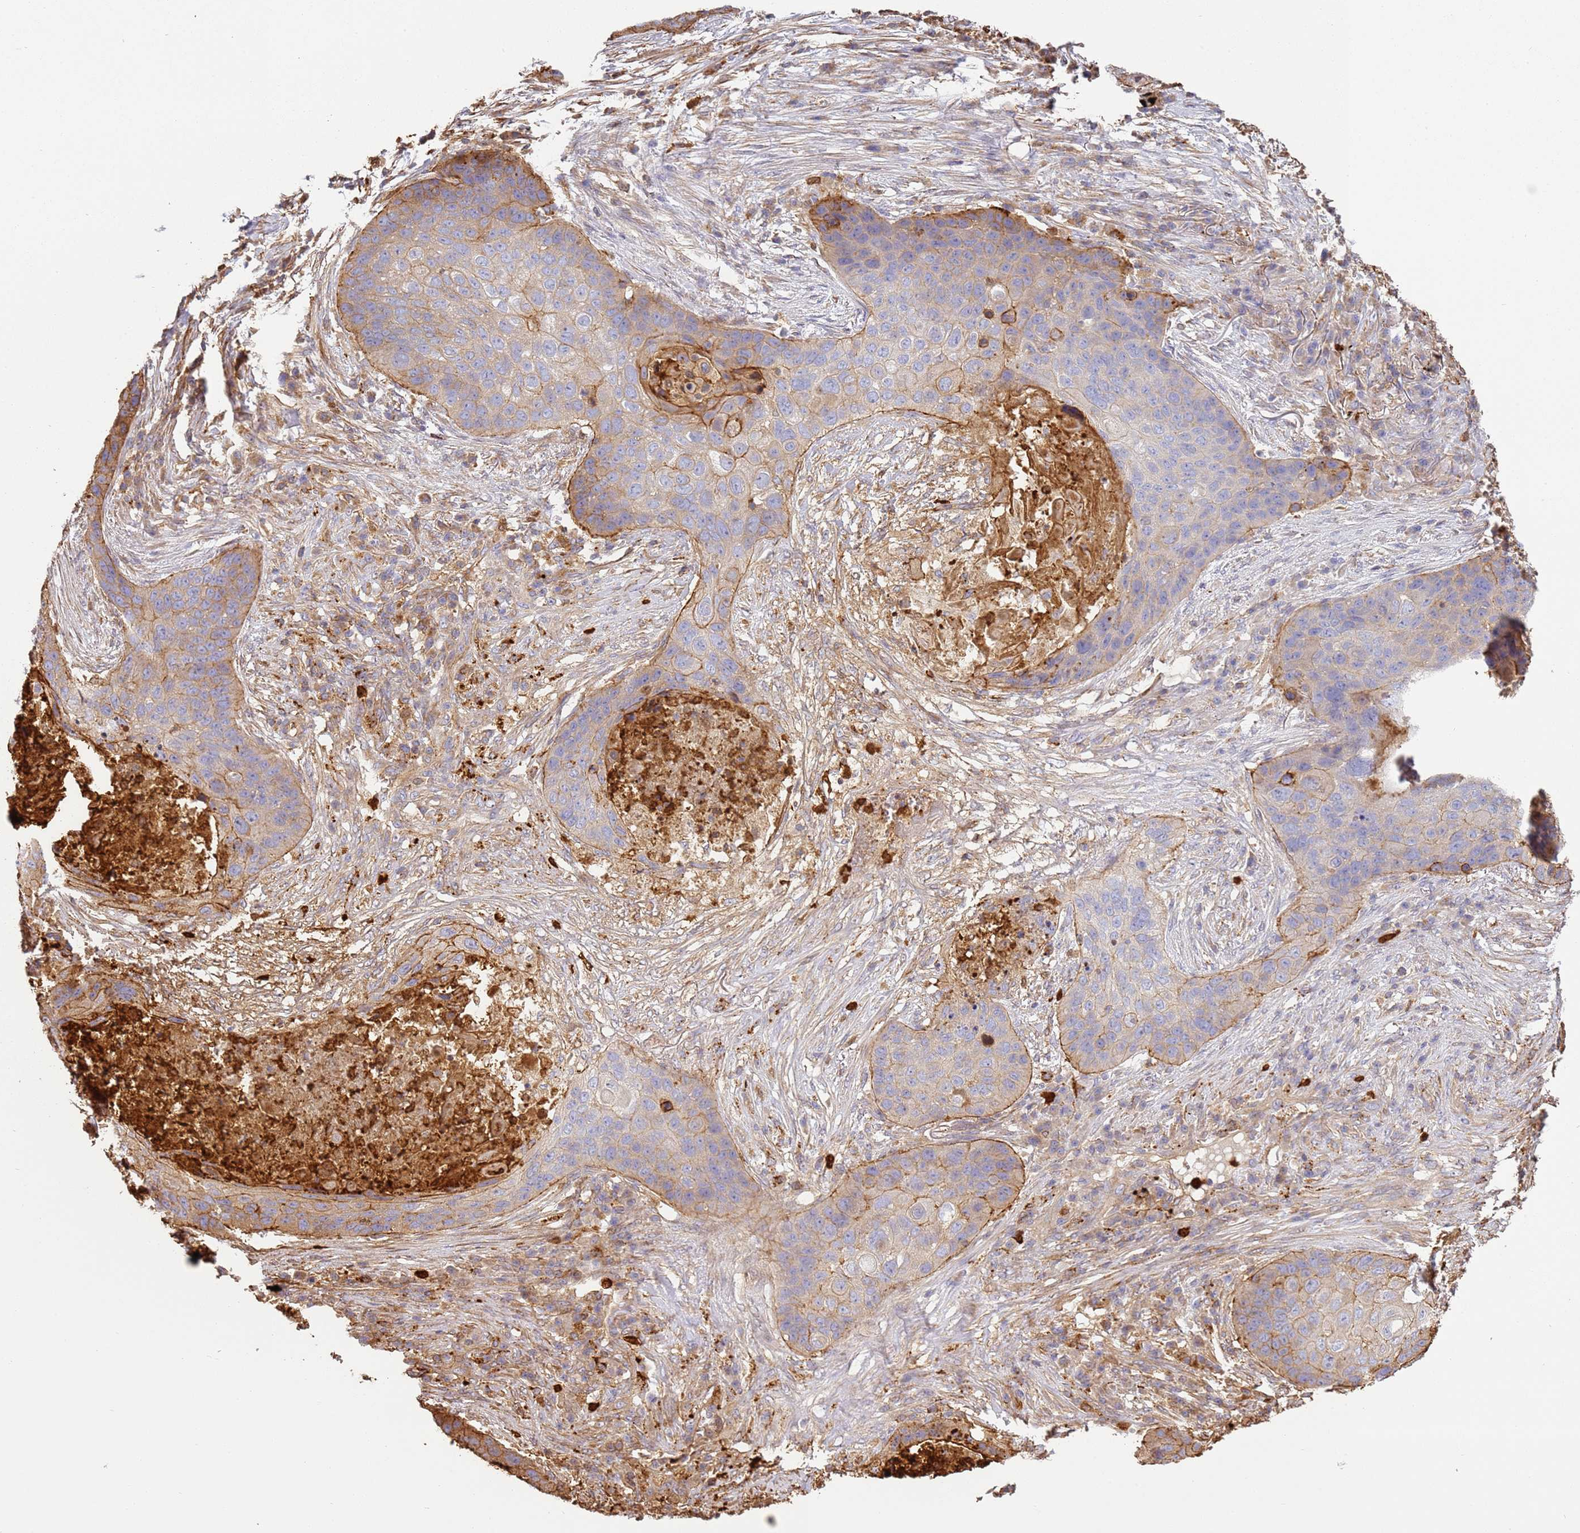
{"staining": {"intensity": "moderate", "quantity": "<25%", "location": "cytoplasmic/membranous"}, "tissue": "lung cancer", "cell_type": "Tumor cells", "image_type": "cancer", "snomed": [{"axis": "morphology", "description": "Squamous cell carcinoma, NOS"}, {"axis": "topography", "description": "Lung"}], "caption": "Immunohistochemical staining of human lung cancer (squamous cell carcinoma) displays low levels of moderate cytoplasmic/membranous protein expression in about <25% of tumor cells.", "gene": "NDUFAF4", "patient": {"sex": "female", "age": 63}}